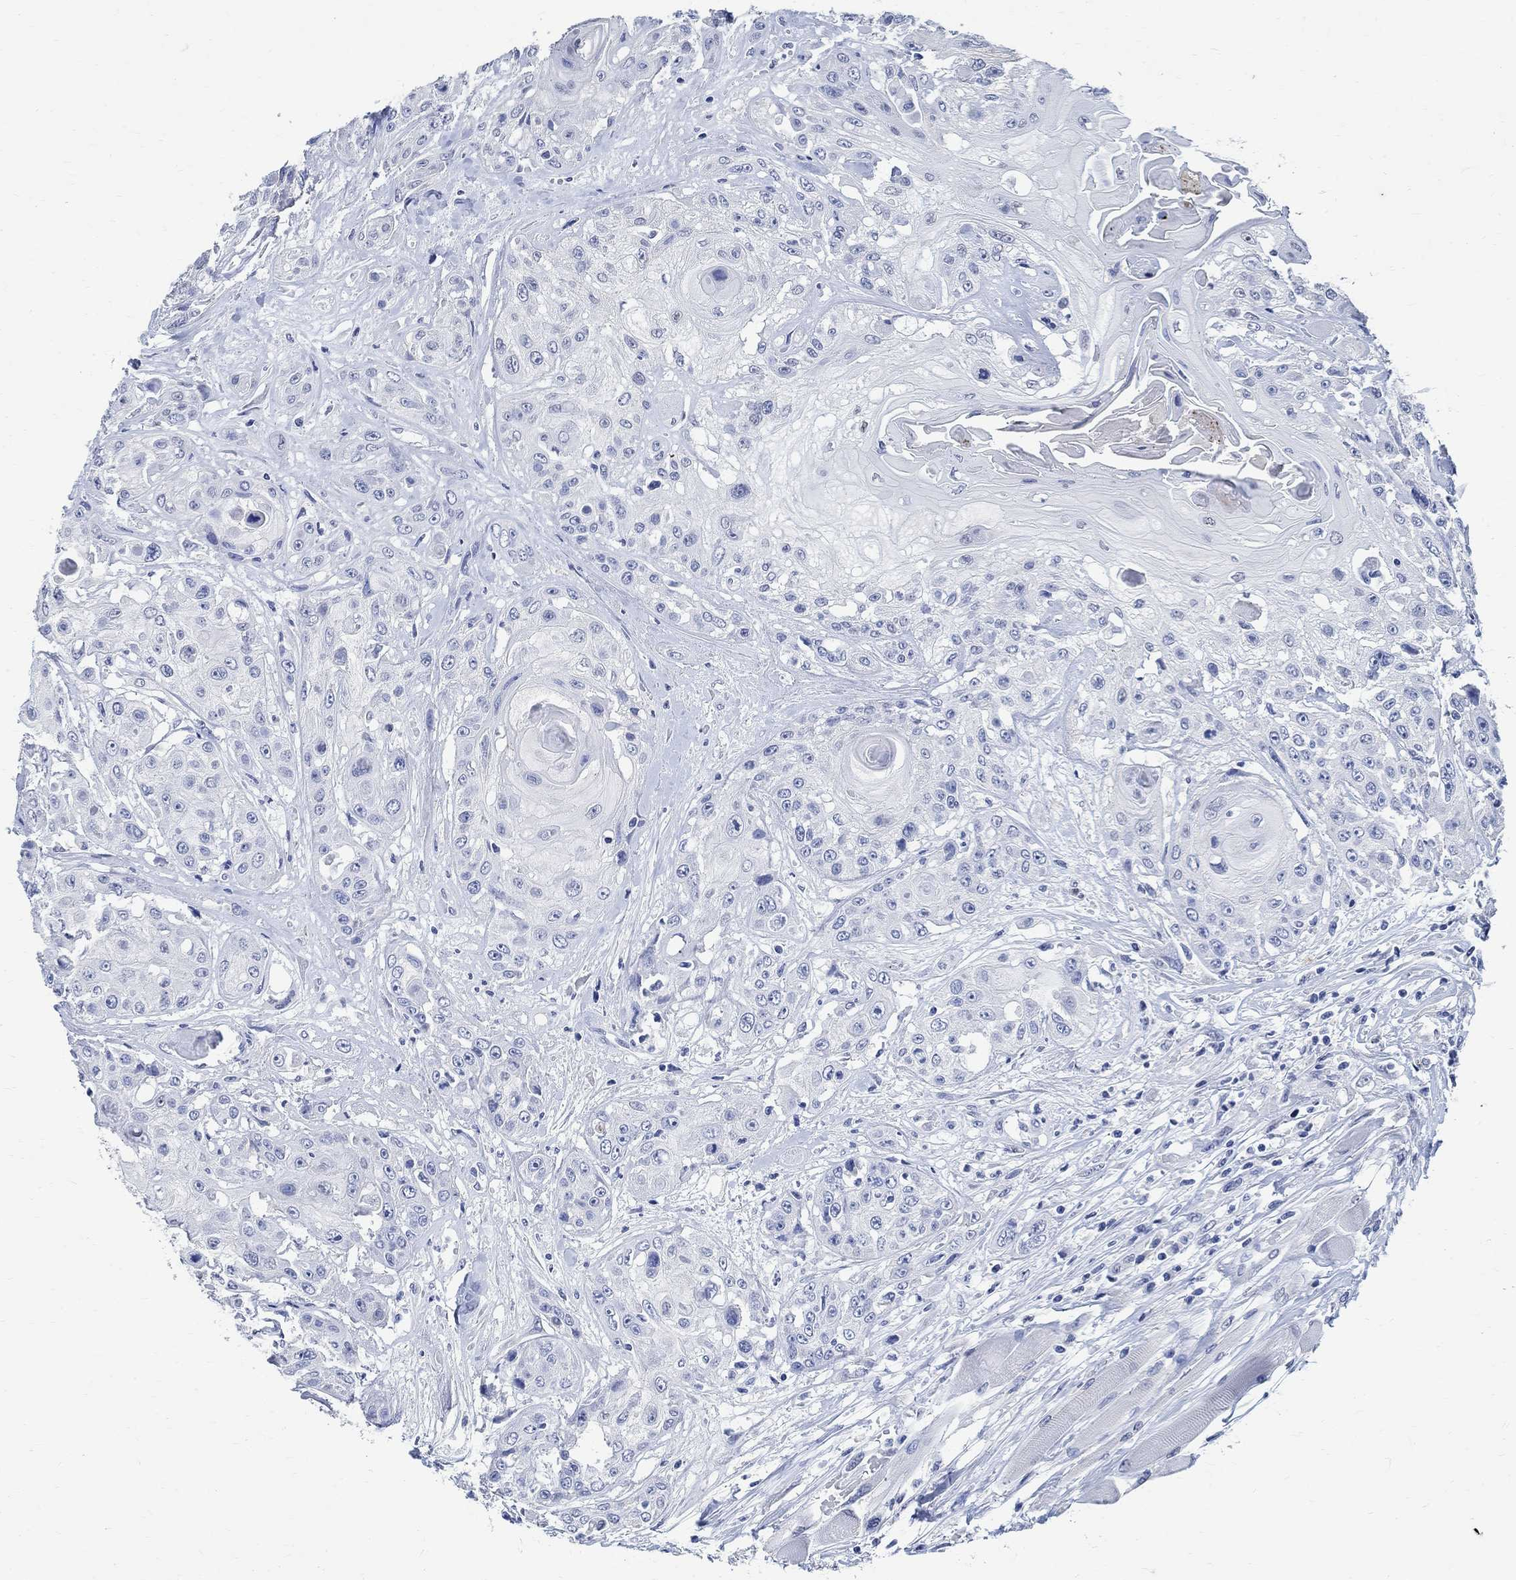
{"staining": {"intensity": "negative", "quantity": "none", "location": "none"}, "tissue": "head and neck cancer", "cell_type": "Tumor cells", "image_type": "cancer", "snomed": [{"axis": "morphology", "description": "Squamous cell carcinoma, NOS"}, {"axis": "topography", "description": "Head-Neck"}], "caption": "Immunohistochemical staining of head and neck cancer (squamous cell carcinoma) shows no significant positivity in tumor cells.", "gene": "TMEM221", "patient": {"sex": "female", "age": 59}}